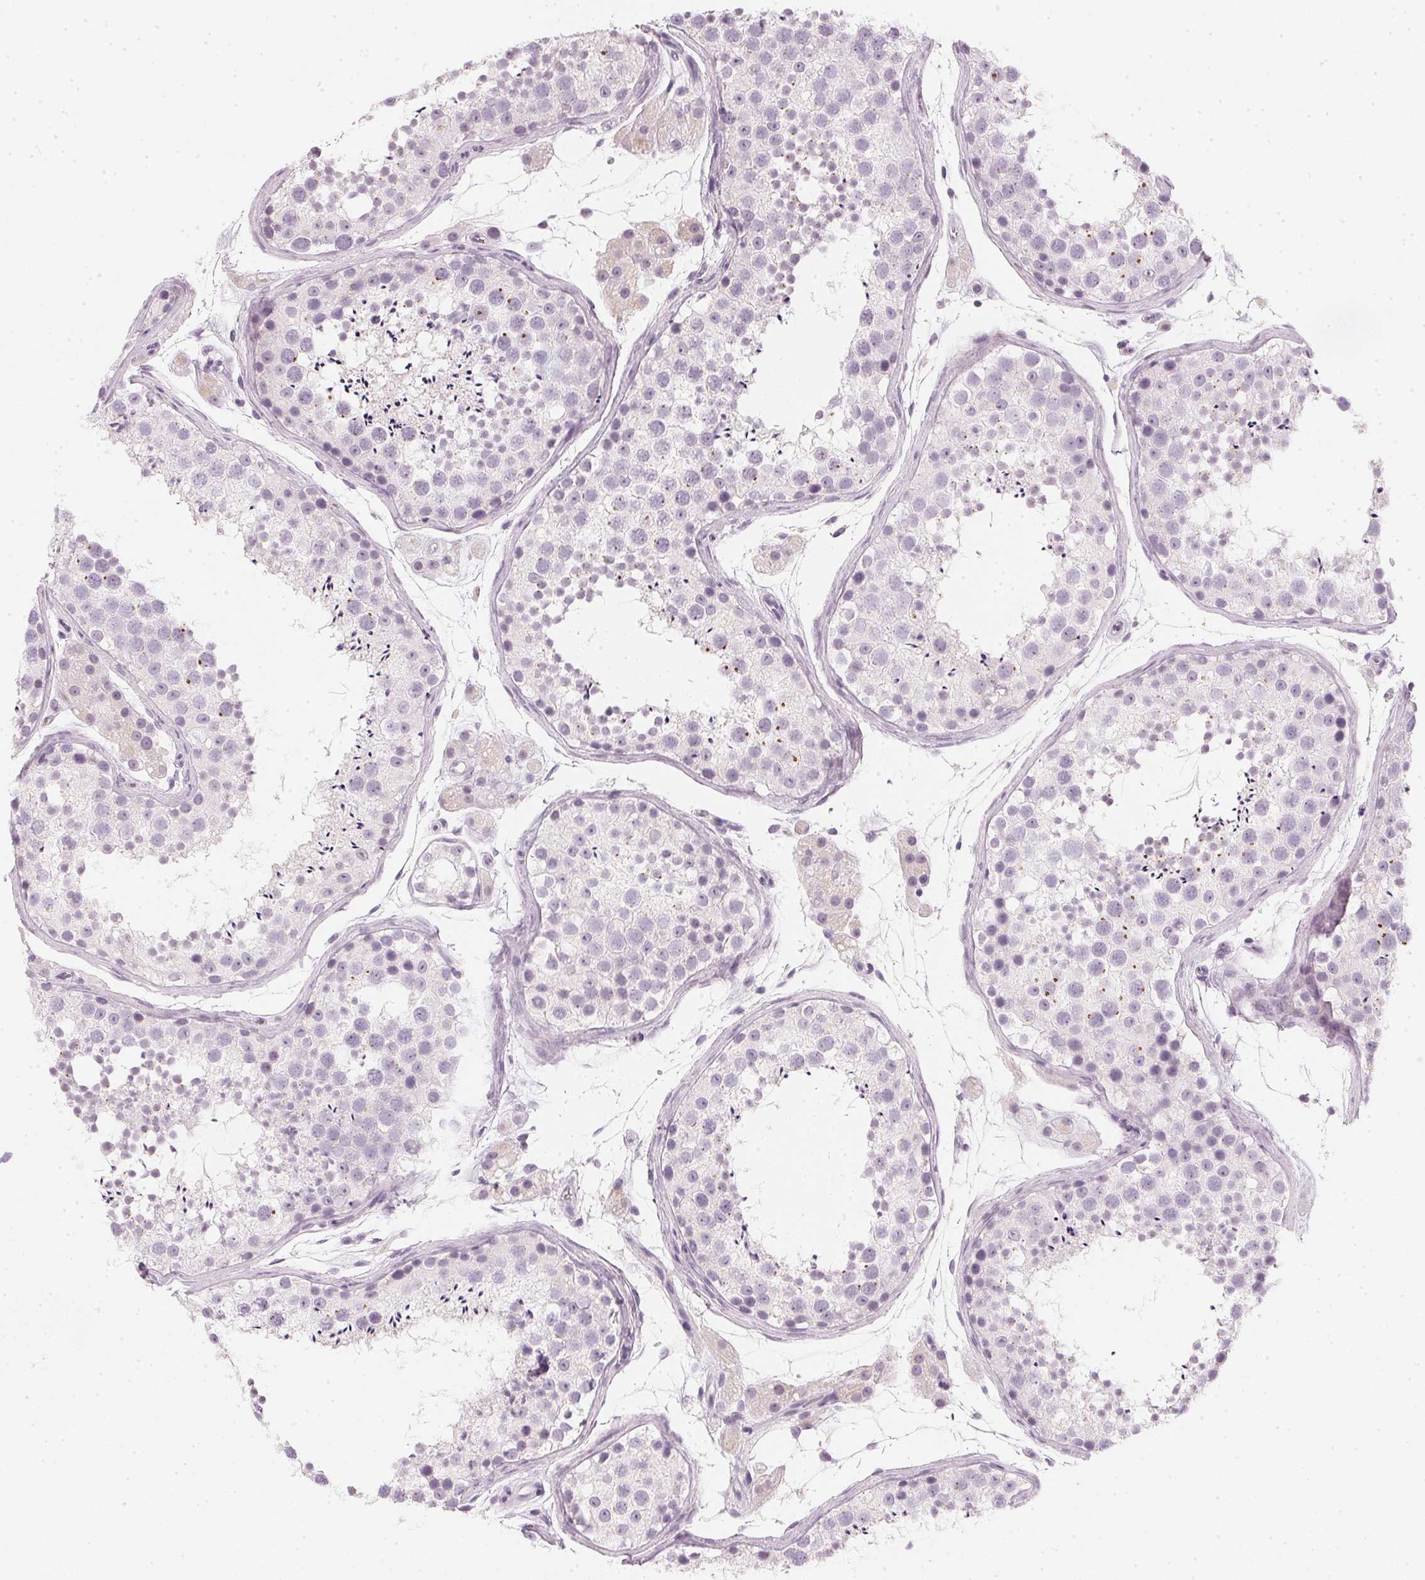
{"staining": {"intensity": "negative", "quantity": "none", "location": "none"}, "tissue": "testis", "cell_type": "Cells in seminiferous ducts", "image_type": "normal", "snomed": [{"axis": "morphology", "description": "Normal tissue, NOS"}, {"axis": "topography", "description": "Testis"}], "caption": "Immunohistochemistry image of benign testis stained for a protein (brown), which displays no positivity in cells in seminiferous ducts.", "gene": "CHST4", "patient": {"sex": "male", "age": 41}}